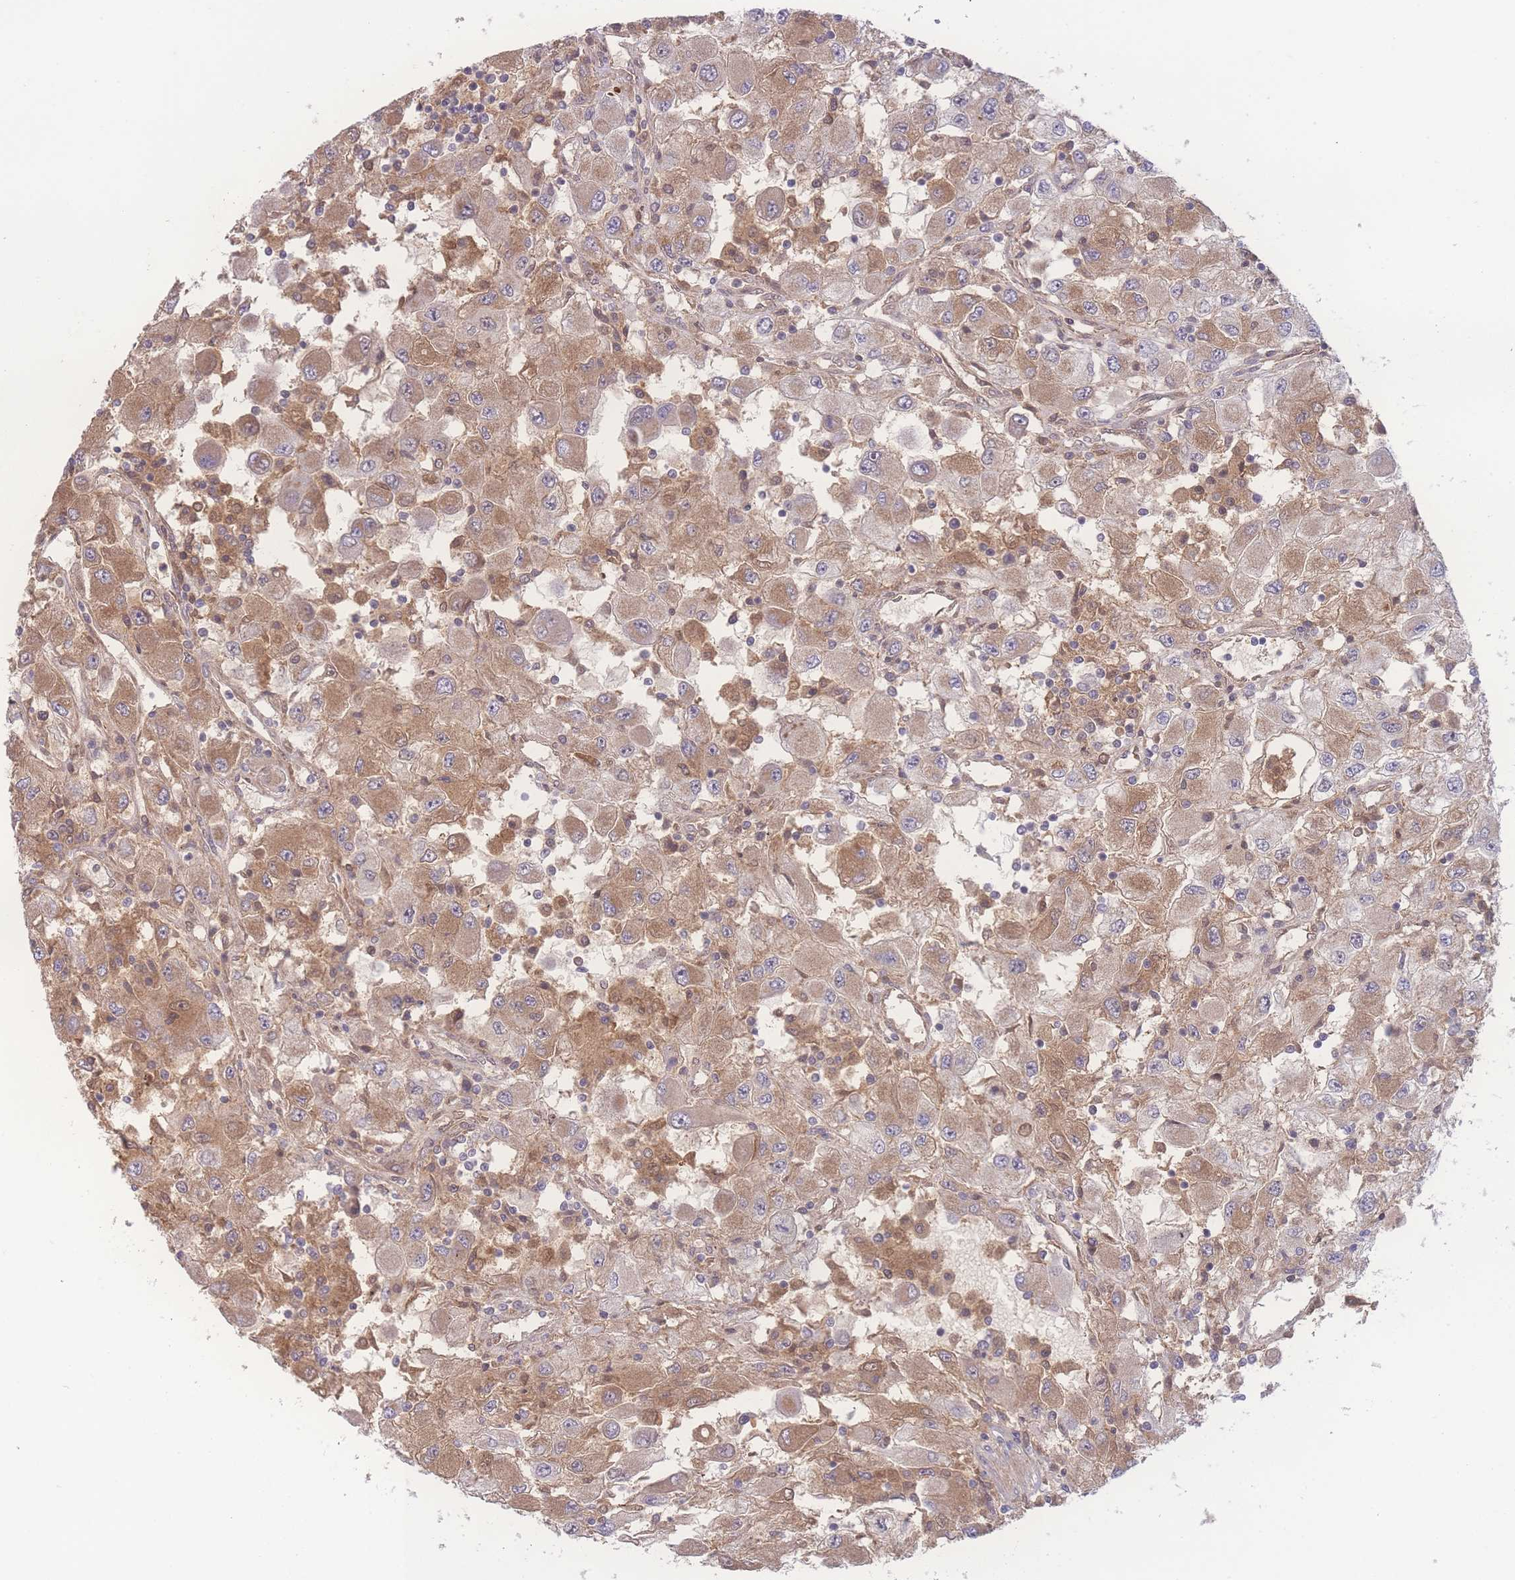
{"staining": {"intensity": "moderate", "quantity": "25%-75%", "location": "cytoplasmic/membranous"}, "tissue": "renal cancer", "cell_type": "Tumor cells", "image_type": "cancer", "snomed": [{"axis": "morphology", "description": "Adenocarcinoma, NOS"}, {"axis": "topography", "description": "Kidney"}], "caption": "High-magnification brightfield microscopy of renal cancer stained with DAB (3,3'-diaminobenzidine) (brown) and counterstained with hematoxylin (blue). tumor cells exhibit moderate cytoplasmic/membranous expression is seen in about25%-75% of cells.", "gene": "RAVER1", "patient": {"sex": "female", "age": 67}}